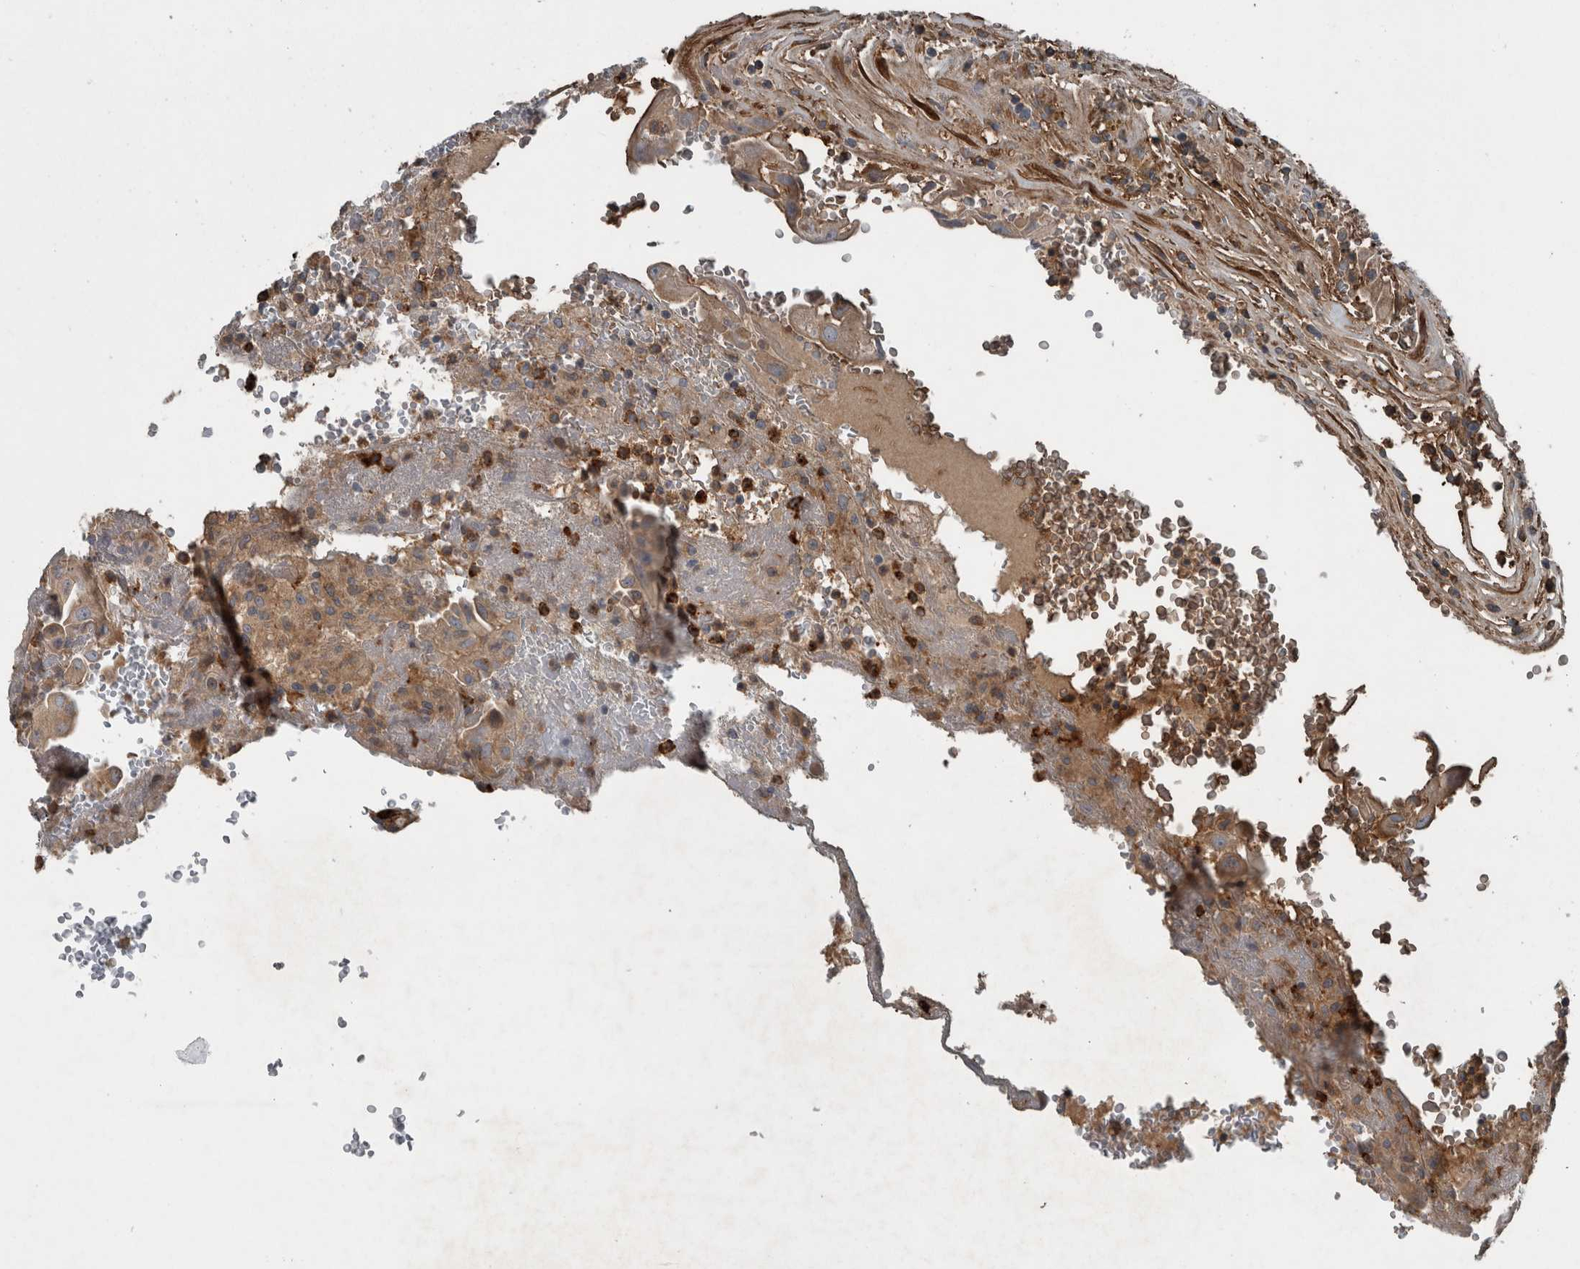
{"staining": {"intensity": "moderate", "quantity": ">75%", "location": "cytoplasmic/membranous"}, "tissue": "thyroid cancer", "cell_type": "Tumor cells", "image_type": "cancer", "snomed": [{"axis": "morphology", "description": "Papillary adenocarcinoma, NOS"}, {"axis": "topography", "description": "Thyroid gland"}], "caption": "Papillary adenocarcinoma (thyroid) stained with DAB (3,3'-diaminobenzidine) IHC displays medium levels of moderate cytoplasmic/membranous expression in approximately >75% of tumor cells.", "gene": "EXOC8", "patient": {"sex": "male", "age": 77}}